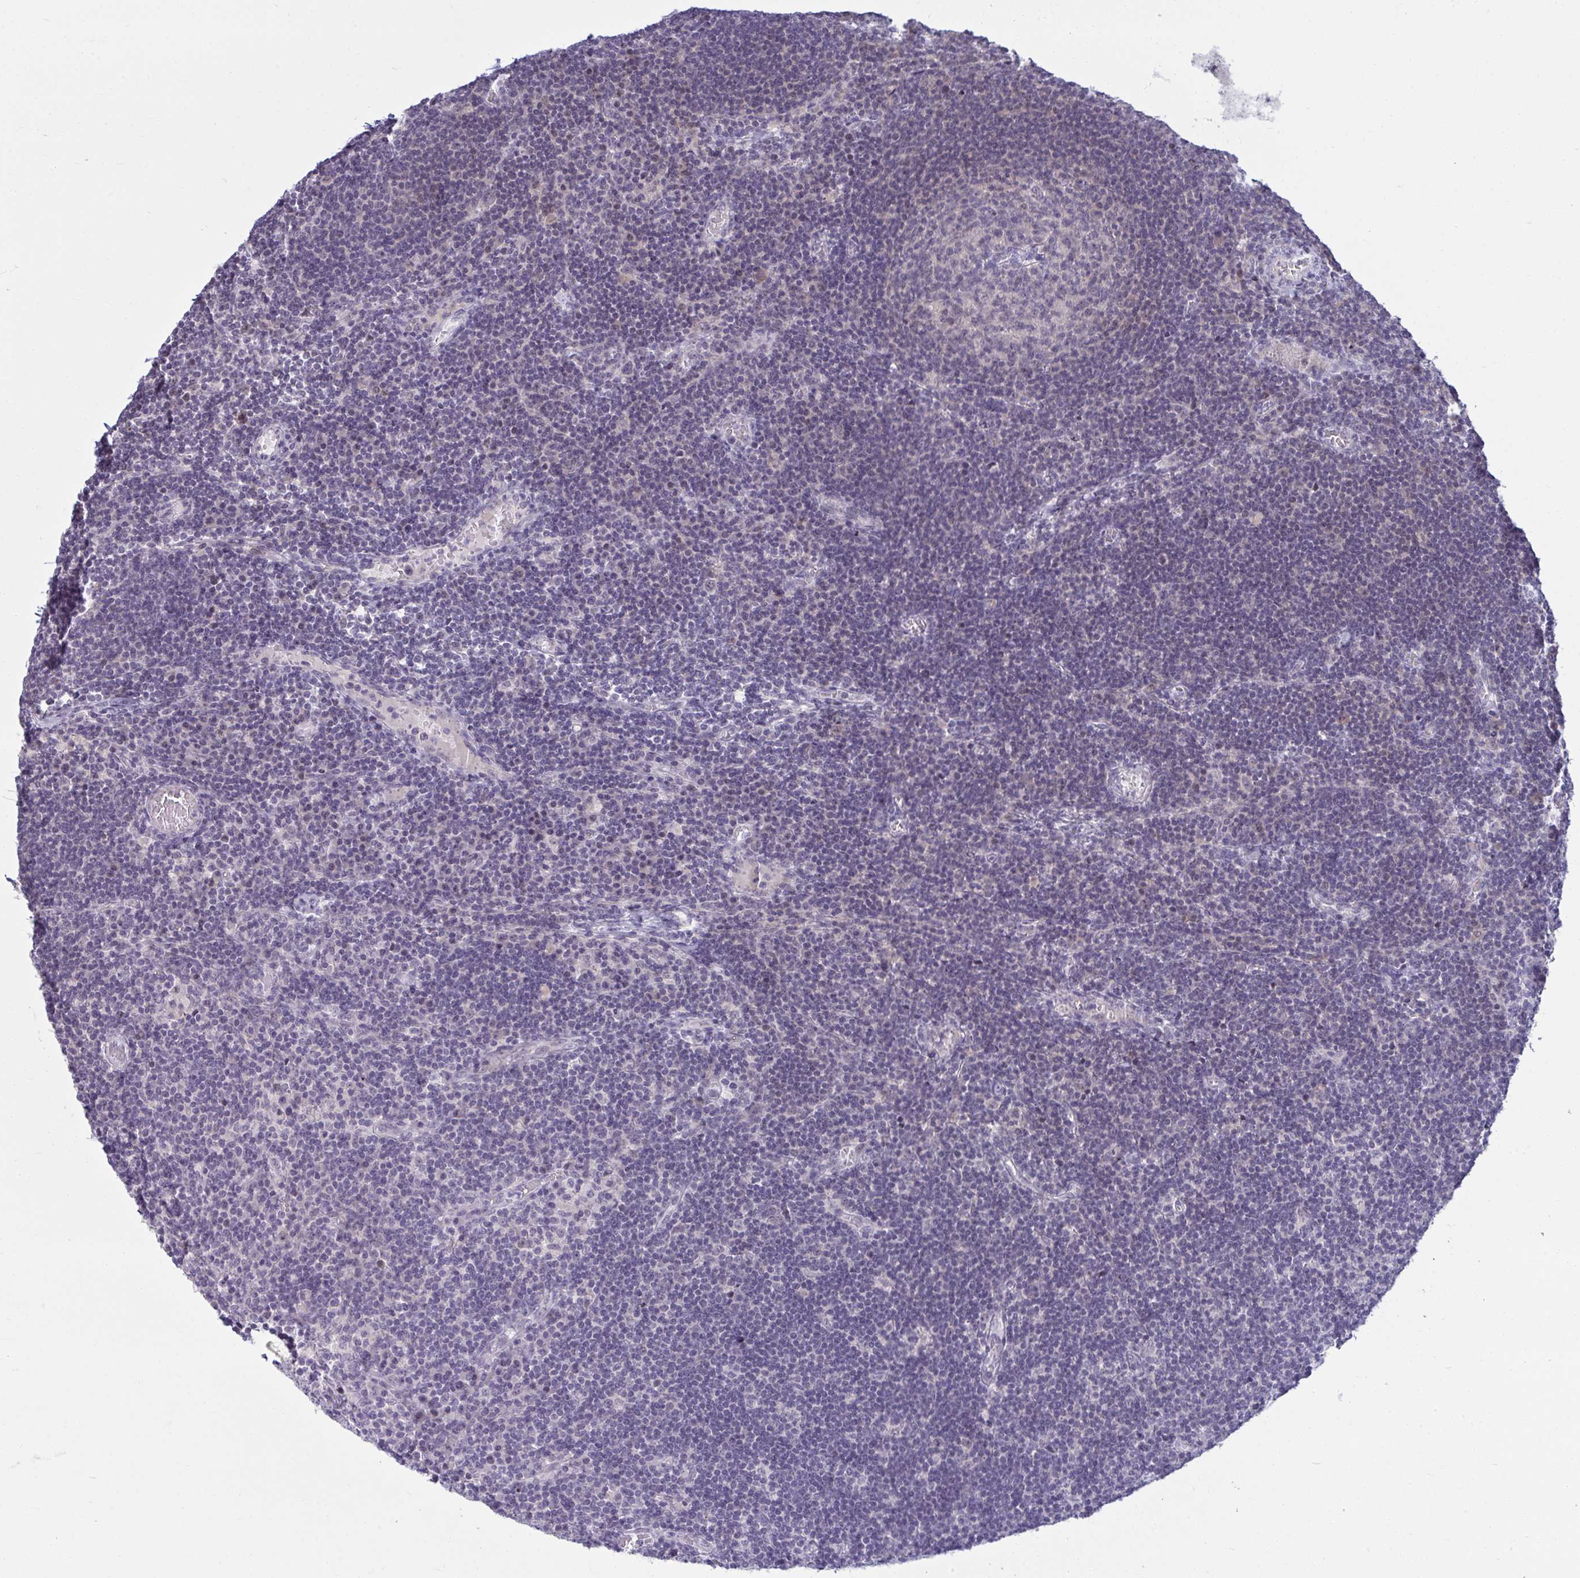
{"staining": {"intensity": "negative", "quantity": "none", "location": "none"}, "tissue": "lymph node", "cell_type": "Germinal center cells", "image_type": "normal", "snomed": [{"axis": "morphology", "description": "Normal tissue, NOS"}, {"axis": "topography", "description": "Lymph node"}], "caption": "The image shows no significant positivity in germinal center cells of lymph node. Nuclei are stained in blue.", "gene": "RNASEH1", "patient": {"sex": "male", "age": 67}}